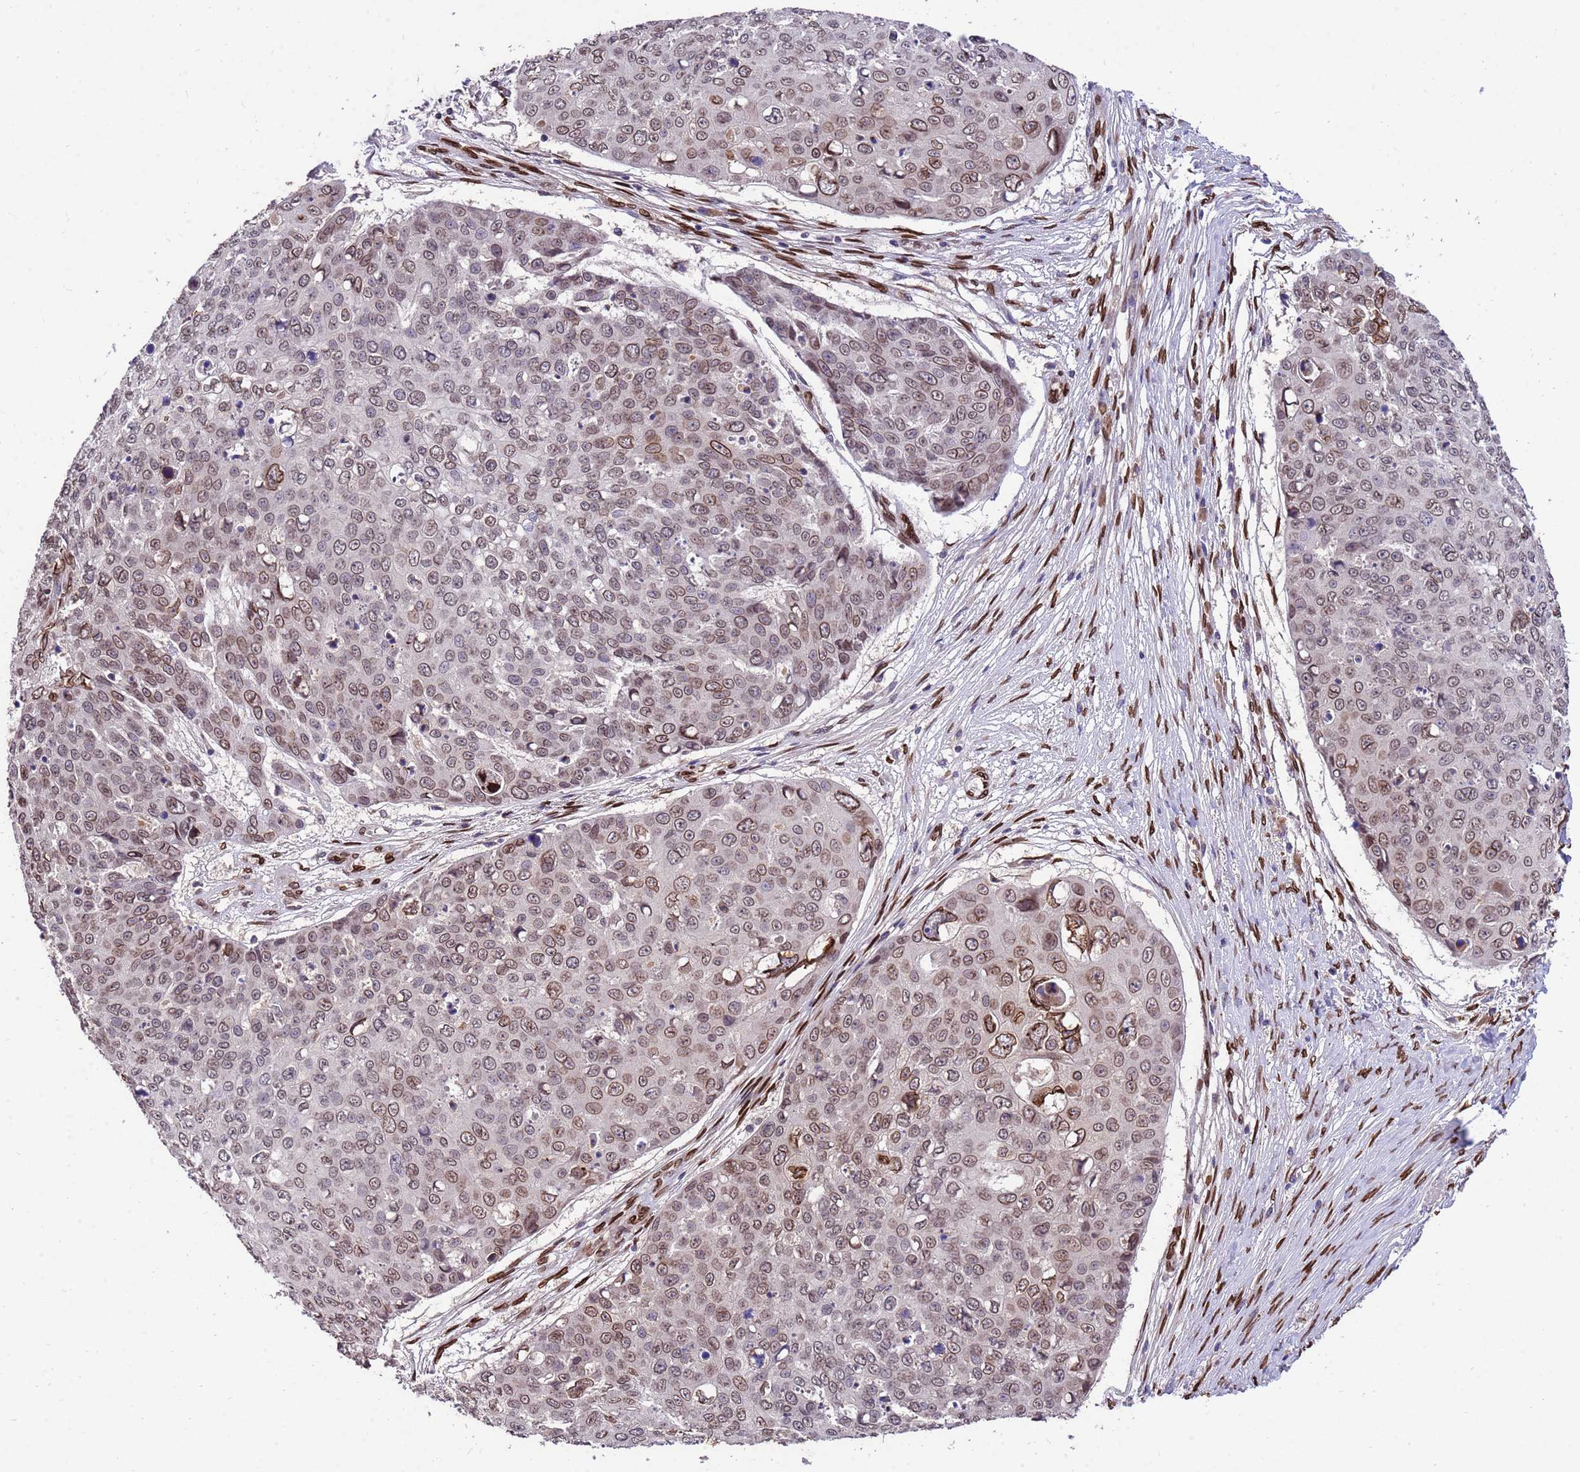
{"staining": {"intensity": "moderate", "quantity": ">75%", "location": "cytoplasmic/membranous,nuclear"}, "tissue": "skin cancer", "cell_type": "Tumor cells", "image_type": "cancer", "snomed": [{"axis": "morphology", "description": "Squamous cell carcinoma, NOS"}, {"axis": "topography", "description": "Skin"}], "caption": "Skin cancer tissue exhibits moderate cytoplasmic/membranous and nuclear expression in about >75% of tumor cells, visualized by immunohistochemistry.", "gene": "GPR135", "patient": {"sex": "male", "age": 71}}